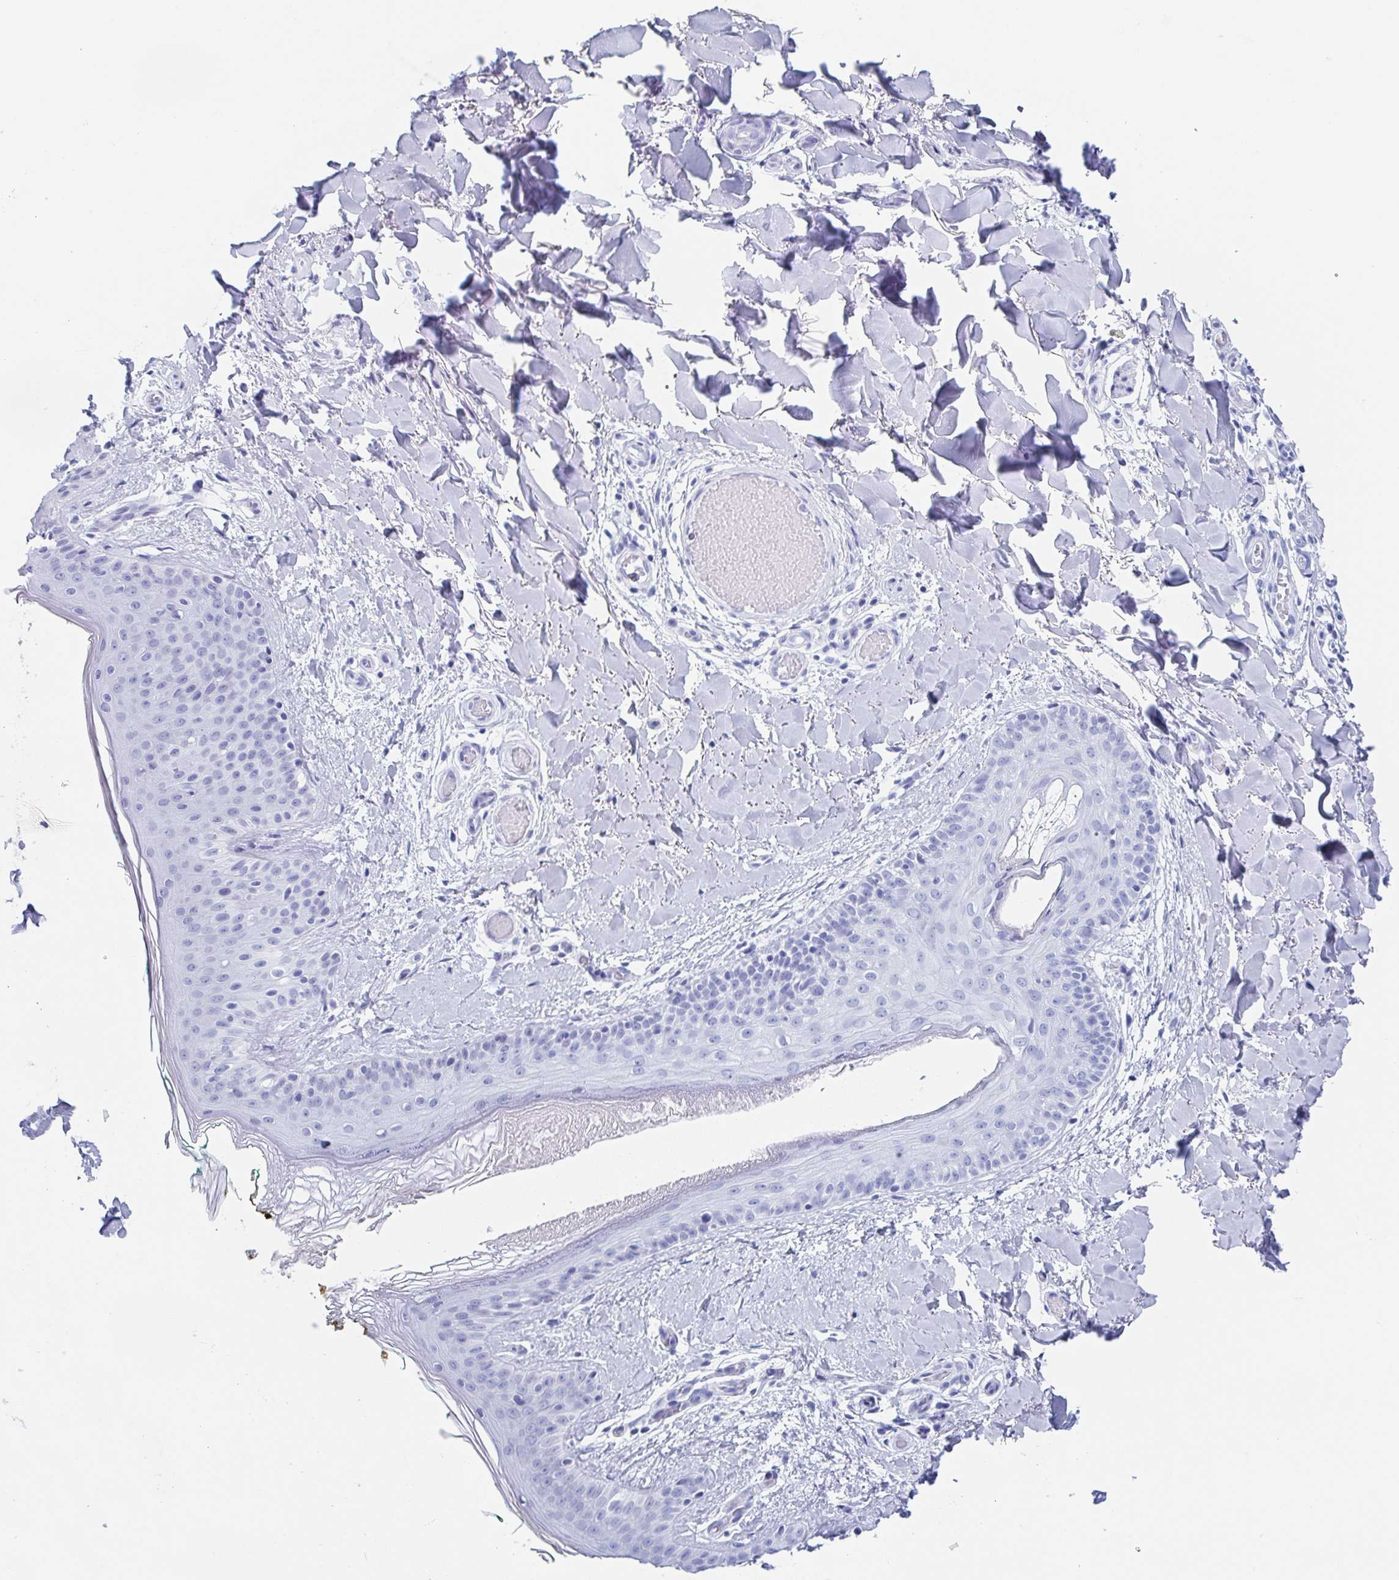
{"staining": {"intensity": "negative", "quantity": "none", "location": "none"}, "tissue": "skin", "cell_type": "Fibroblasts", "image_type": "normal", "snomed": [{"axis": "morphology", "description": "Normal tissue, NOS"}, {"axis": "topography", "description": "Skin"}], "caption": "IHC micrograph of benign skin: skin stained with DAB (3,3'-diaminobenzidine) reveals no significant protein positivity in fibroblasts. (Immunohistochemistry, brightfield microscopy, high magnification).", "gene": "ZFP64", "patient": {"sex": "female", "age": 34}}